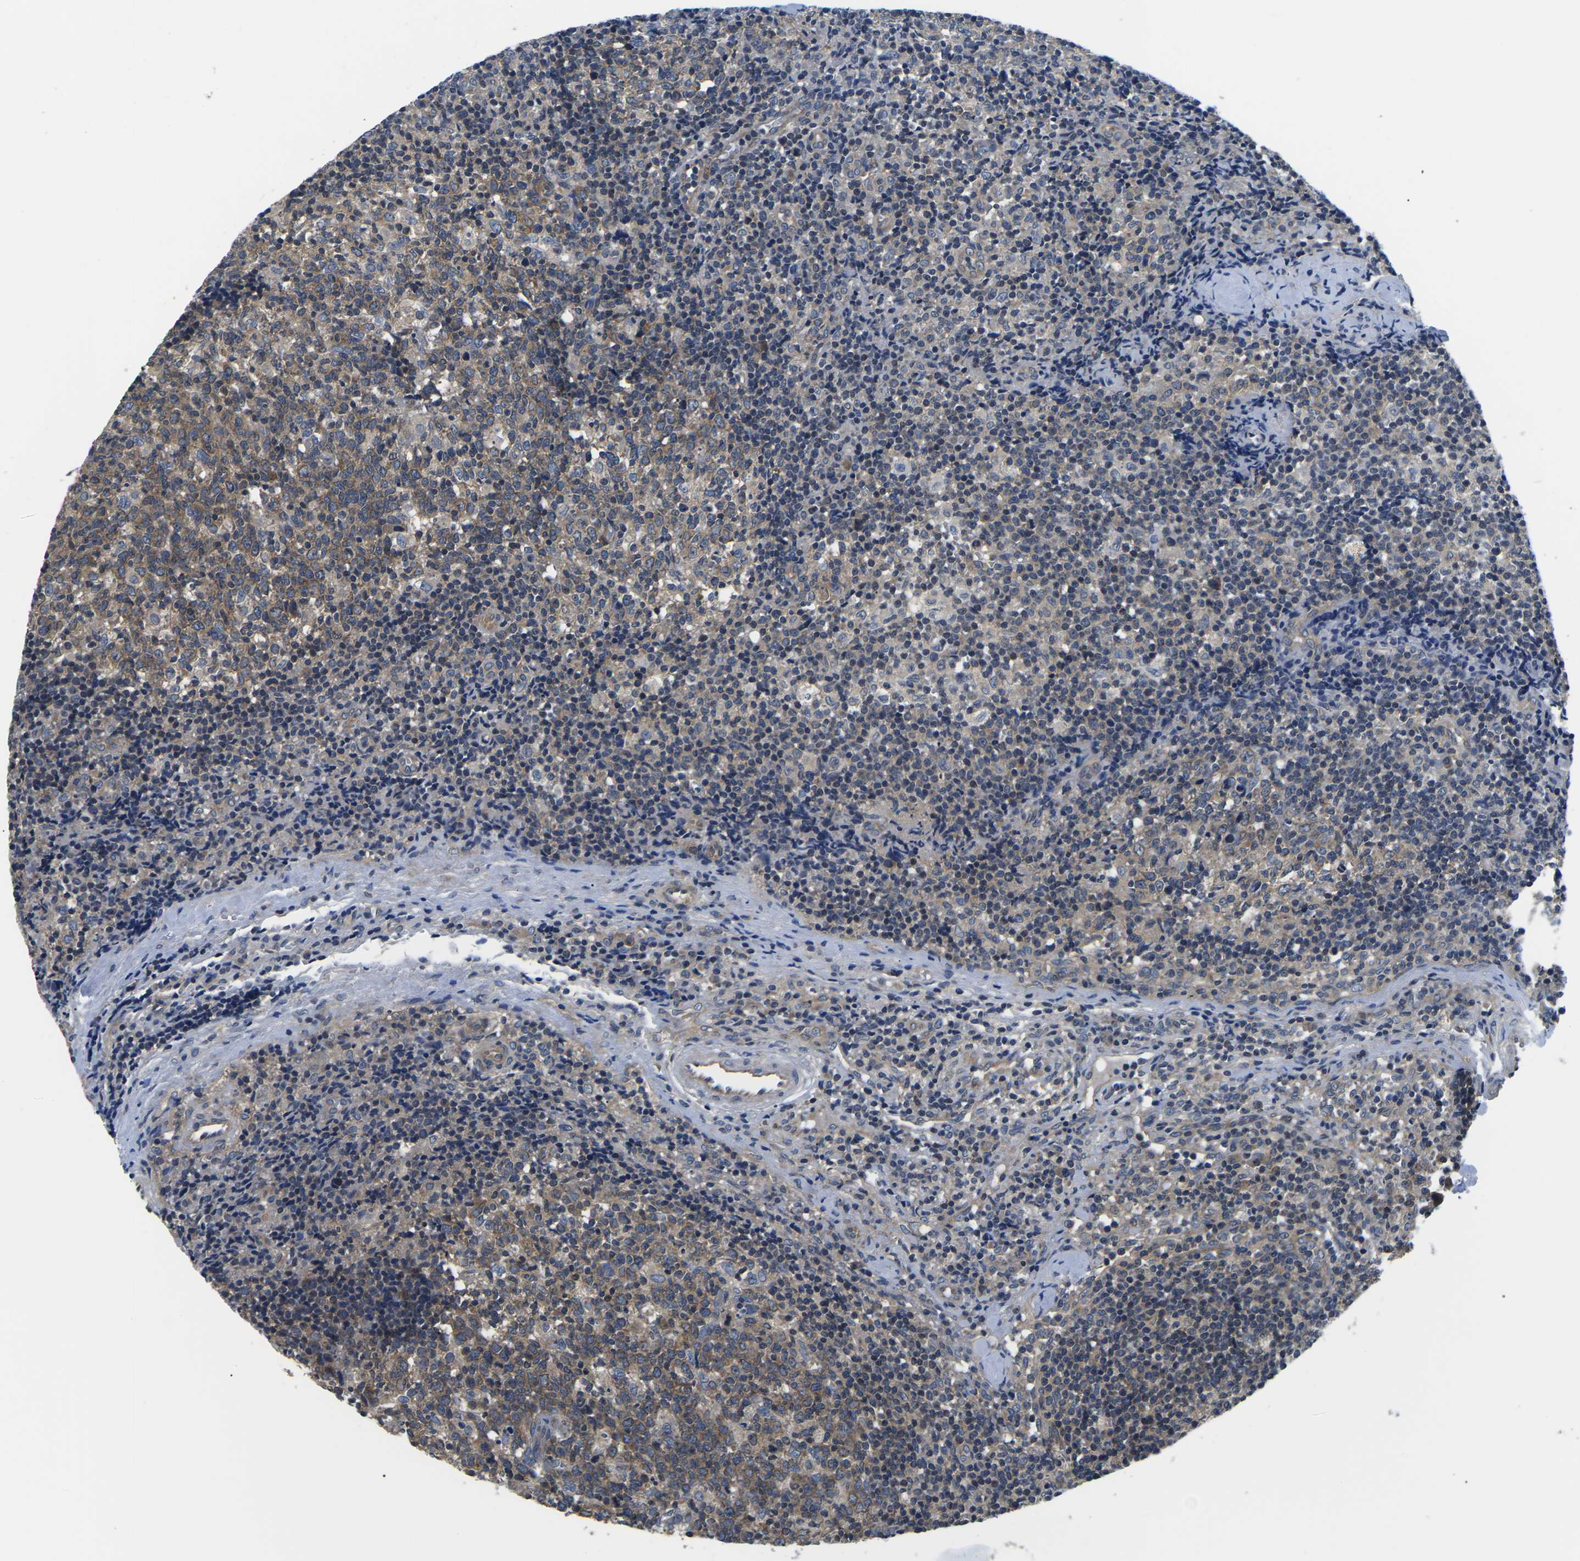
{"staining": {"intensity": "moderate", "quantity": "25%-75%", "location": "cytoplasmic/membranous"}, "tissue": "lymph node", "cell_type": "Germinal center cells", "image_type": "normal", "snomed": [{"axis": "morphology", "description": "Normal tissue, NOS"}, {"axis": "morphology", "description": "Inflammation, NOS"}, {"axis": "topography", "description": "Lymph node"}], "caption": "High-magnification brightfield microscopy of unremarkable lymph node stained with DAB (3,3'-diaminobenzidine) (brown) and counterstained with hematoxylin (blue). germinal center cells exhibit moderate cytoplasmic/membranous positivity is seen in approximately25%-75% of cells. (Stains: DAB (3,3'-diaminobenzidine) in brown, nuclei in blue, Microscopy: brightfield microscopy at high magnification).", "gene": "GSK3B", "patient": {"sex": "male", "age": 55}}